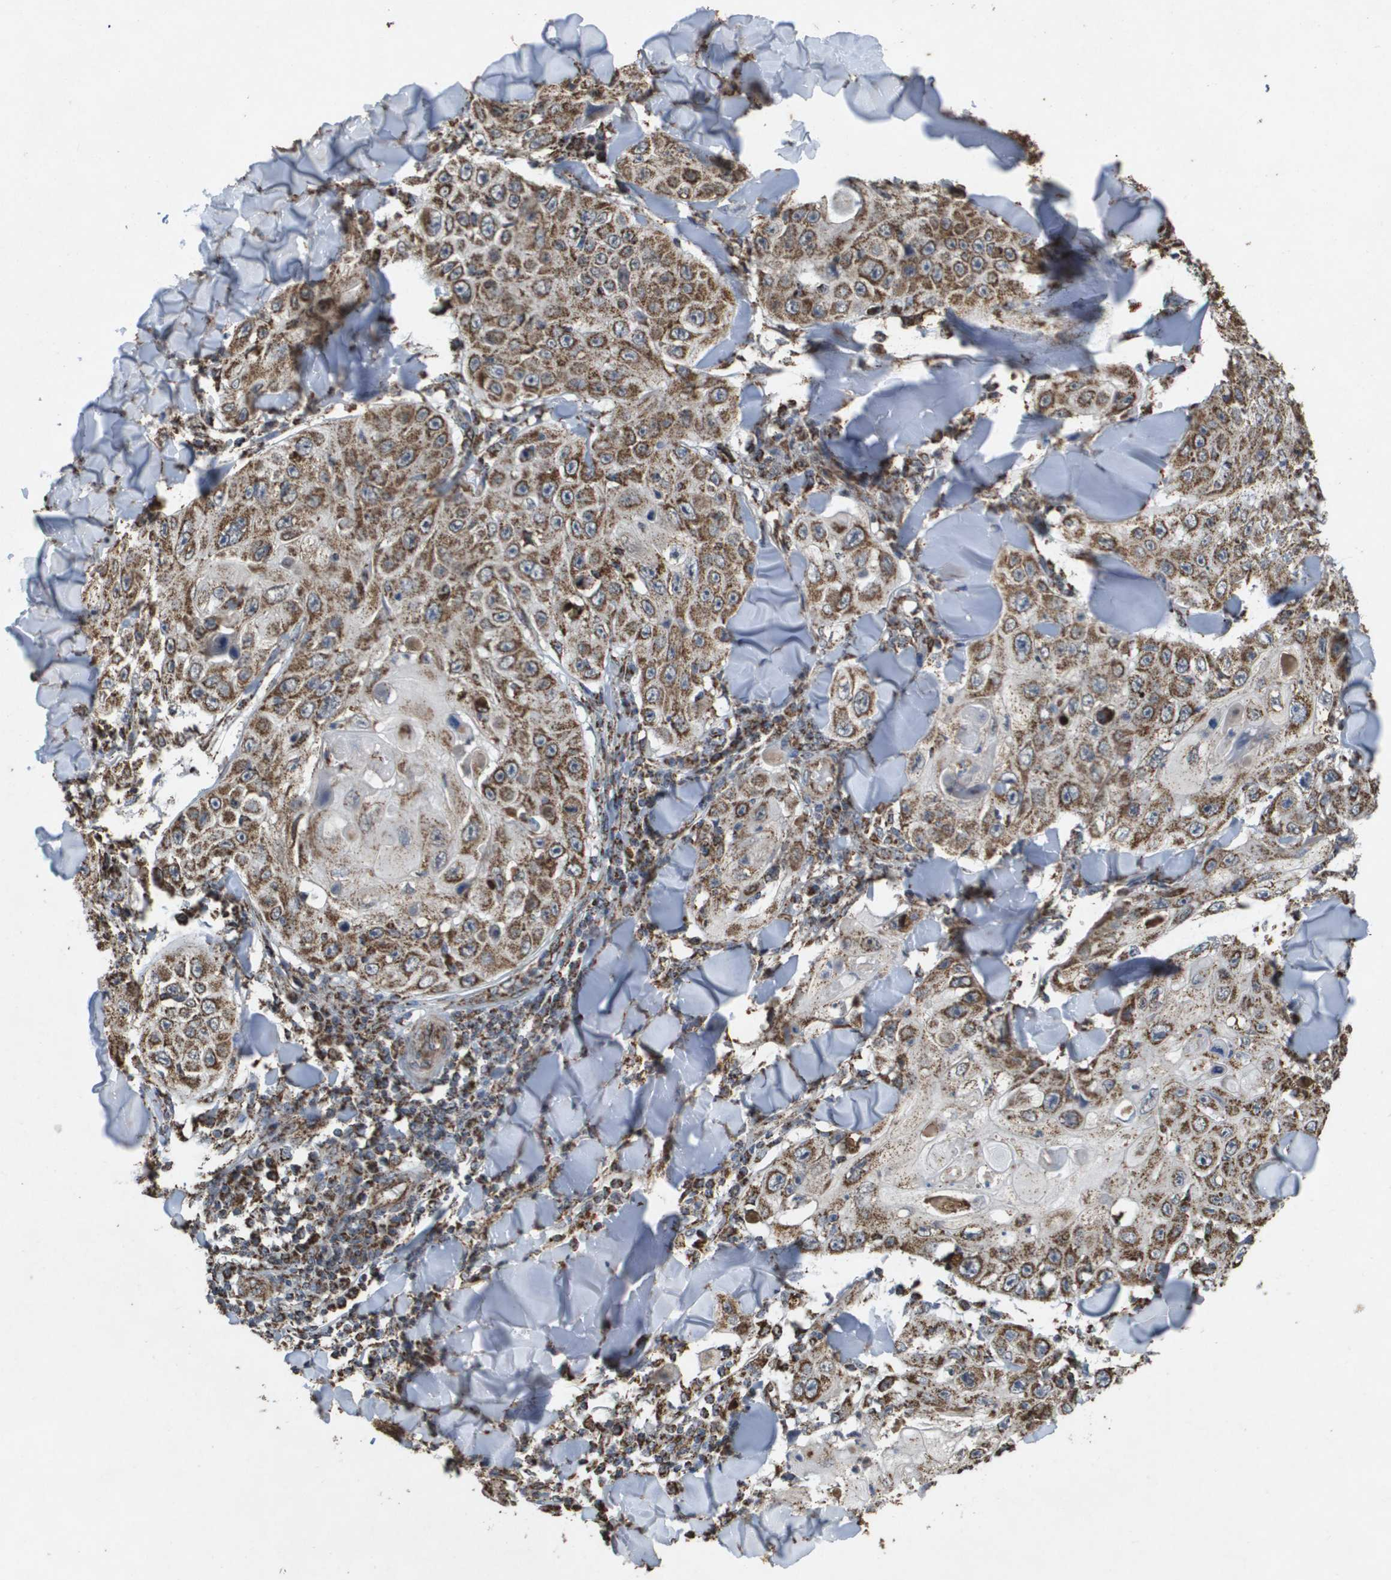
{"staining": {"intensity": "moderate", "quantity": ">75%", "location": "cytoplasmic/membranous"}, "tissue": "skin cancer", "cell_type": "Tumor cells", "image_type": "cancer", "snomed": [{"axis": "morphology", "description": "Squamous cell carcinoma, NOS"}, {"axis": "topography", "description": "Skin"}], "caption": "Tumor cells demonstrate medium levels of moderate cytoplasmic/membranous positivity in about >75% of cells in squamous cell carcinoma (skin).", "gene": "HSPE1", "patient": {"sex": "male", "age": 86}}